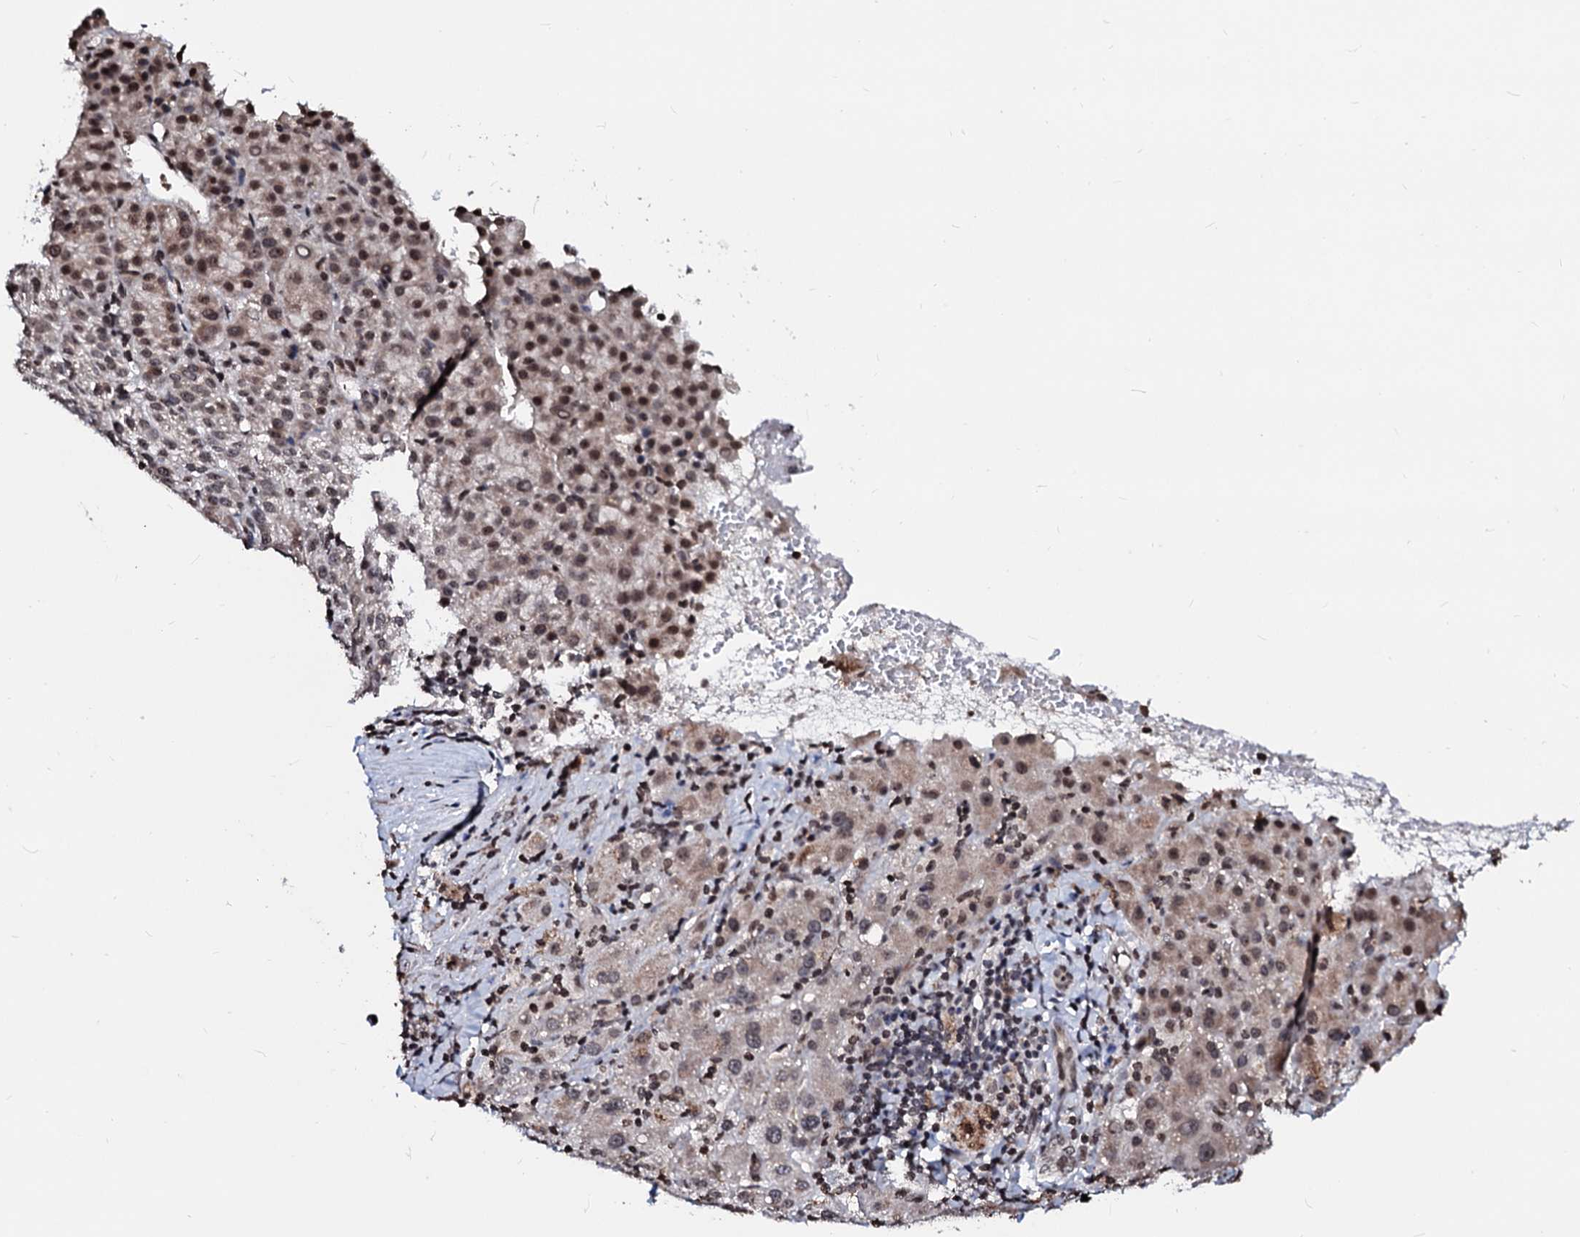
{"staining": {"intensity": "moderate", "quantity": "<25%", "location": "cytoplasmic/membranous,nuclear"}, "tissue": "liver cancer", "cell_type": "Tumor cells", "image_type": "cancer", "snomed": [{"axis": "morphology", "description": "Carcinoma, Hepatocellular, NOS"}, {"axis": "topography", "description": "Liver"}], "caption": "A high-resolution micrograph shows IHC staining of liver cancer, which displays moderate cytoplasmic/membranous and nuclear expression in about <25% of tumor cells.", "gene": "LSM11", "patient": {"sex": "female", "age": 58}}